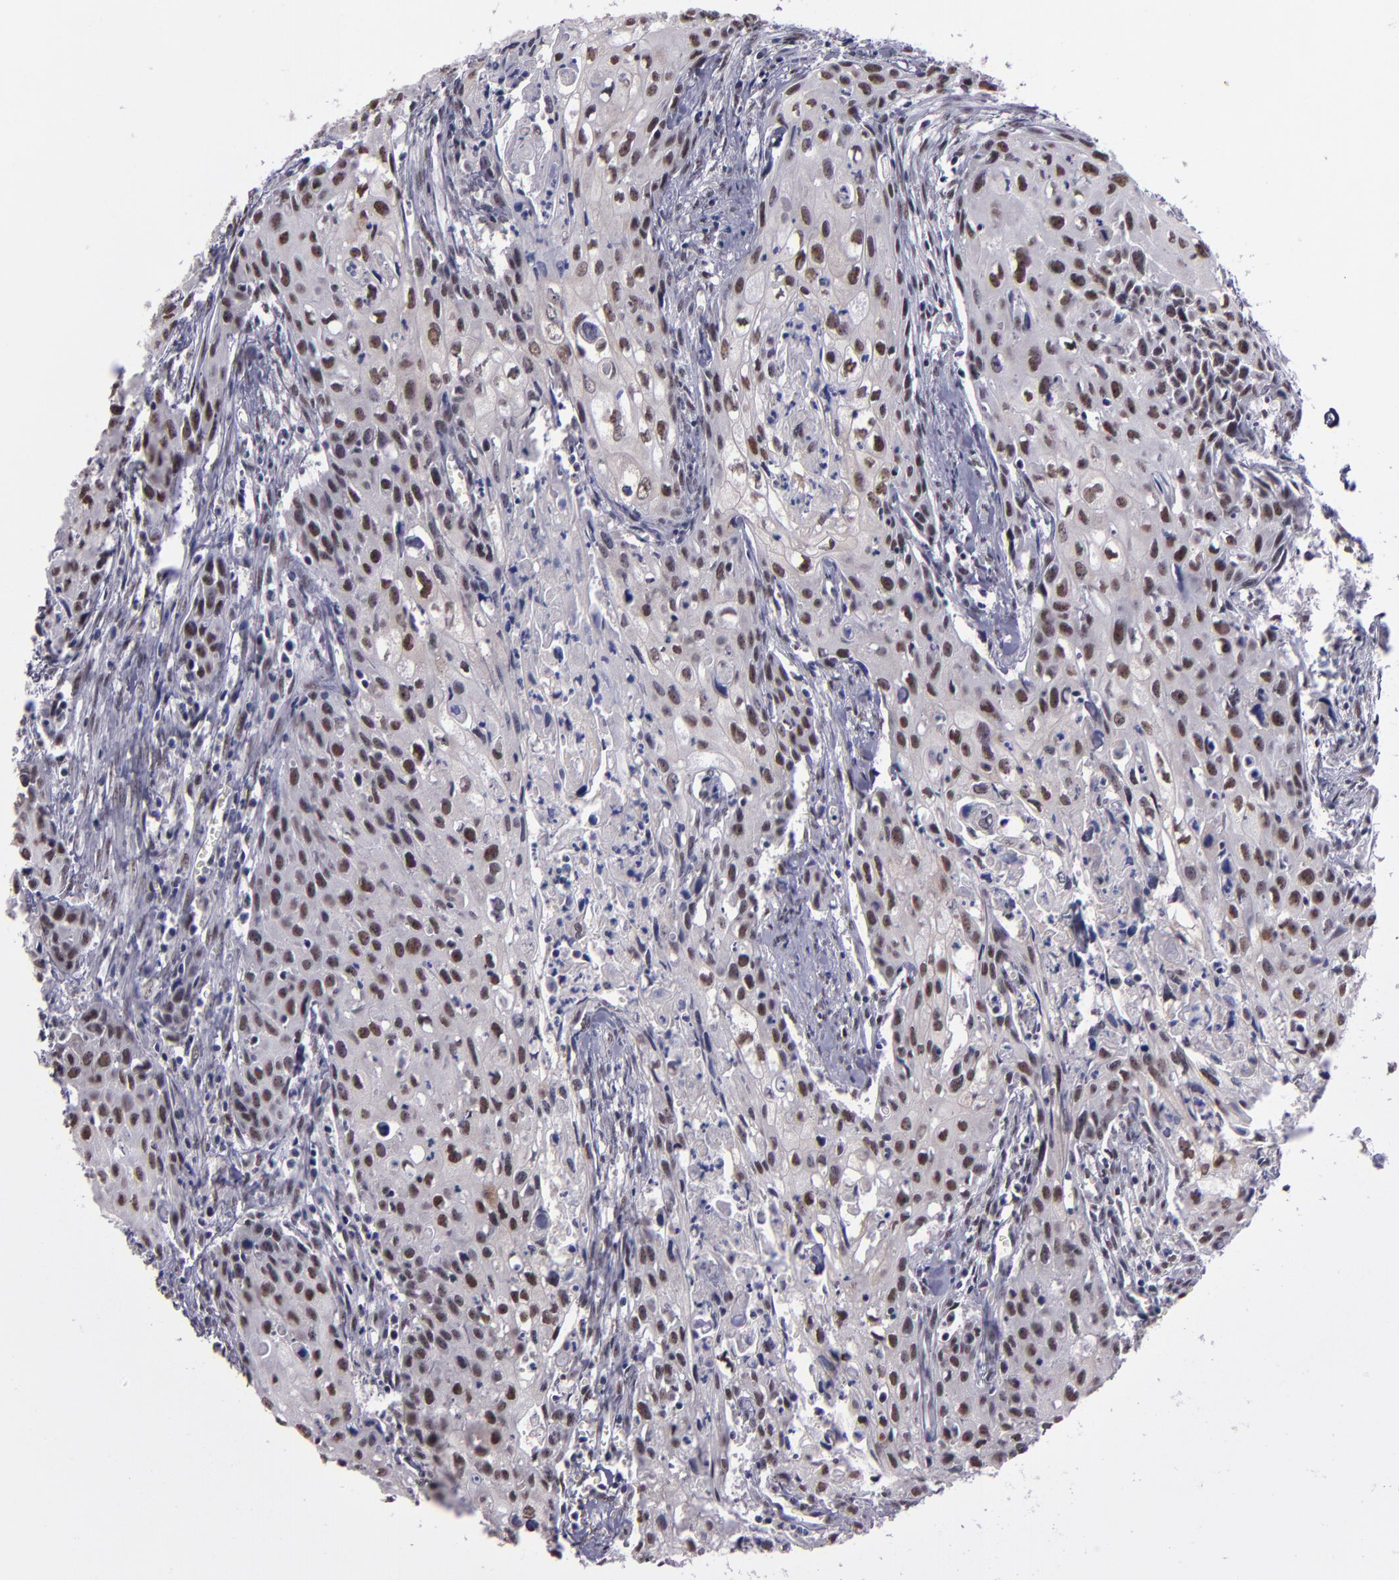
{"staining": {"intensity": "moderate", "quantity": ">75%", "location": "nuclear"}, "tissue": "urothelial cancer", "cell_type": "Tumor cells", "image_type": "cancer", "snomed": [{"axis": "morphology", "description": "Urothelial carcinoma, High grade"}, {"axis": "topography", "description": "Urinary bladder"}], "caption": "High-grade urothelial carcinoma tissue shows moderate nuclear positivity in approximately >75% of tumor cells", "gene": "OTUB2", "patient": {"sex": "male", "age": 54}}